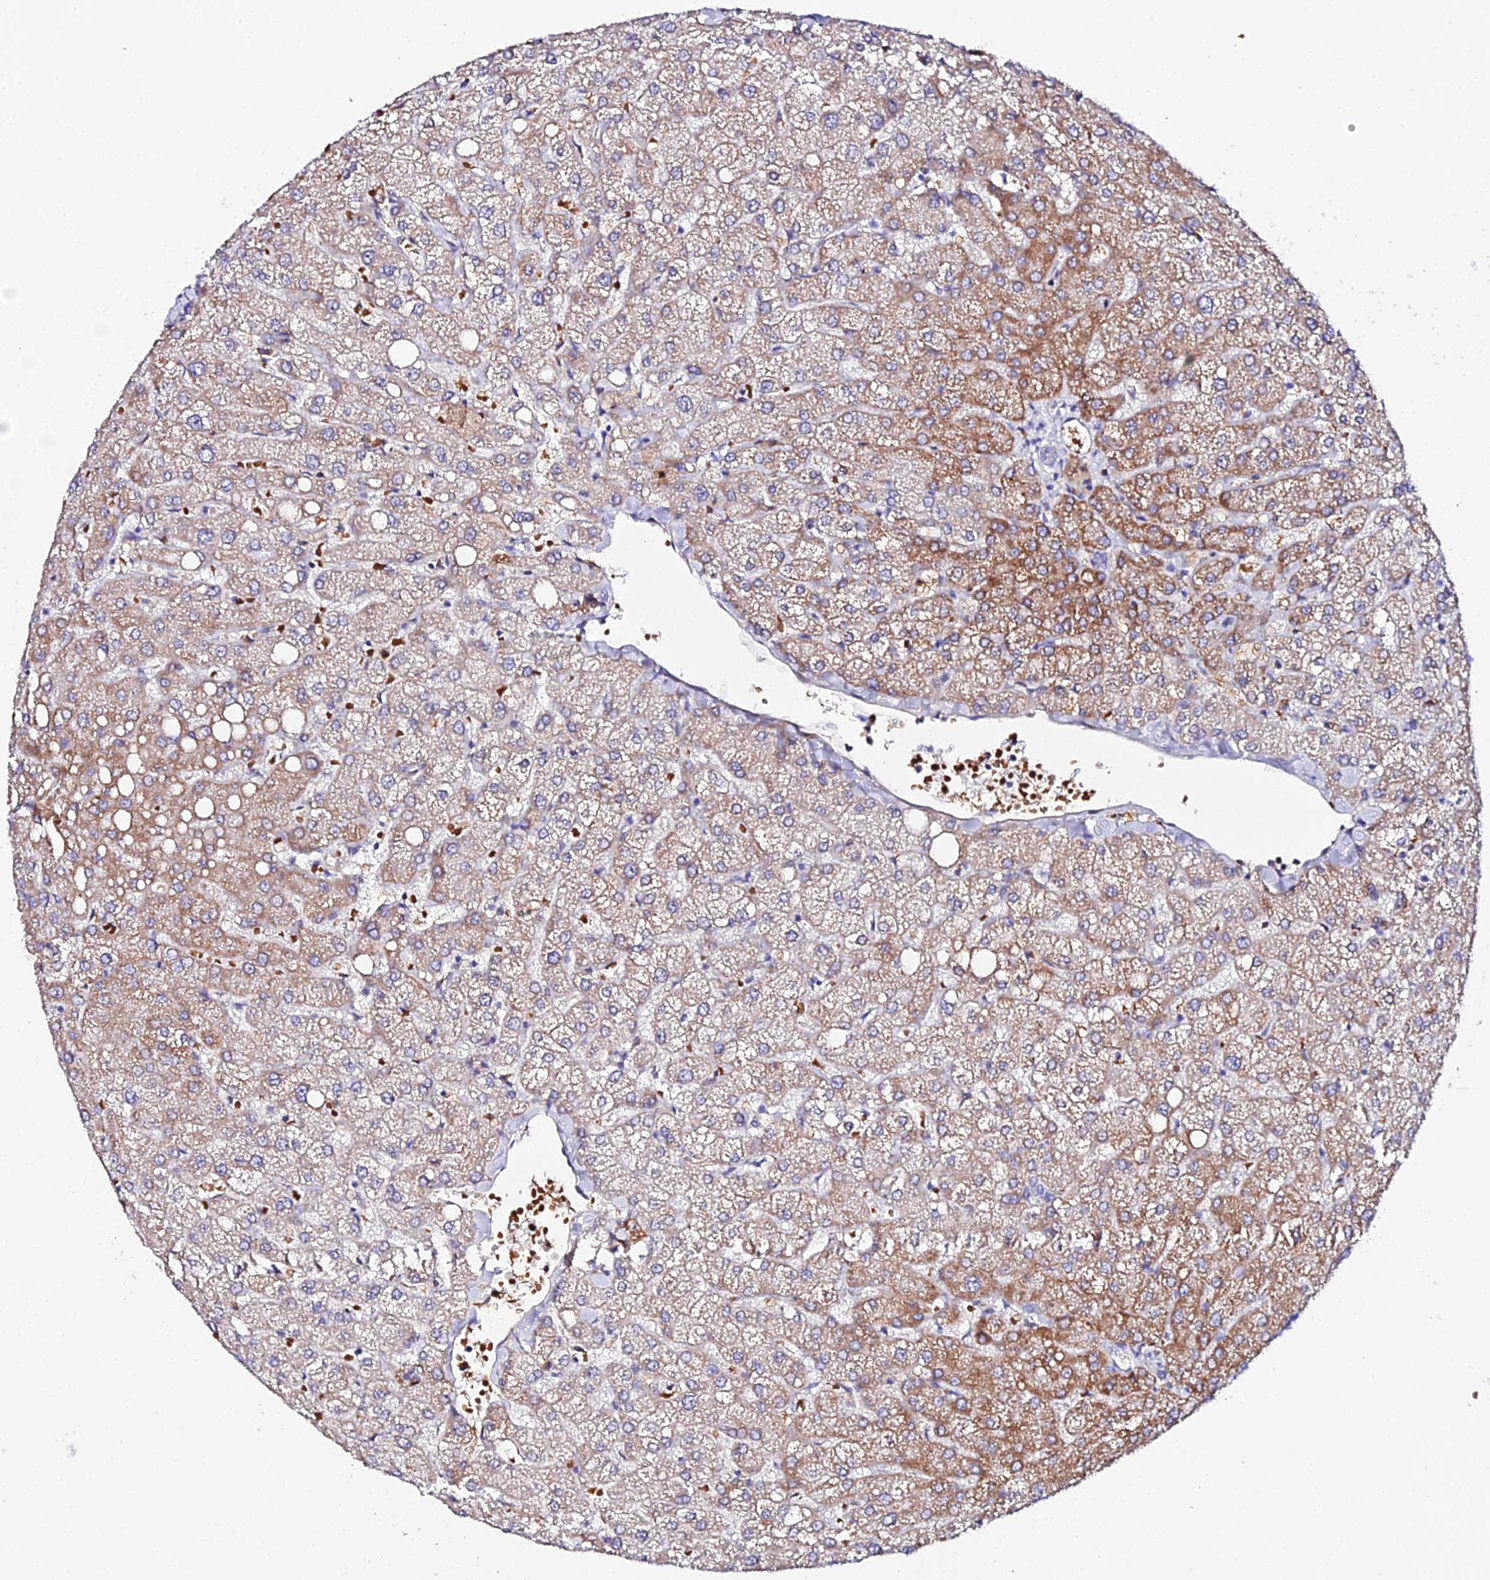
{"staining": {"intensity": "negative", "quantity": "none", "location": "none"}, "tissue": "liver", "cell_type": "Cholangiocytes", "image_type": "normal", "snomed": [{"axis": "morphology", "description": "Normal tissue, NOS"}, {"axis": "topography", "description": "Liver"}], "caption": "The photomicrograph exhibits no staining of cholangiocytes in unremarkable liver.", "gene": "CFAP45", "patient": {"sex": "female", "age": 54}}